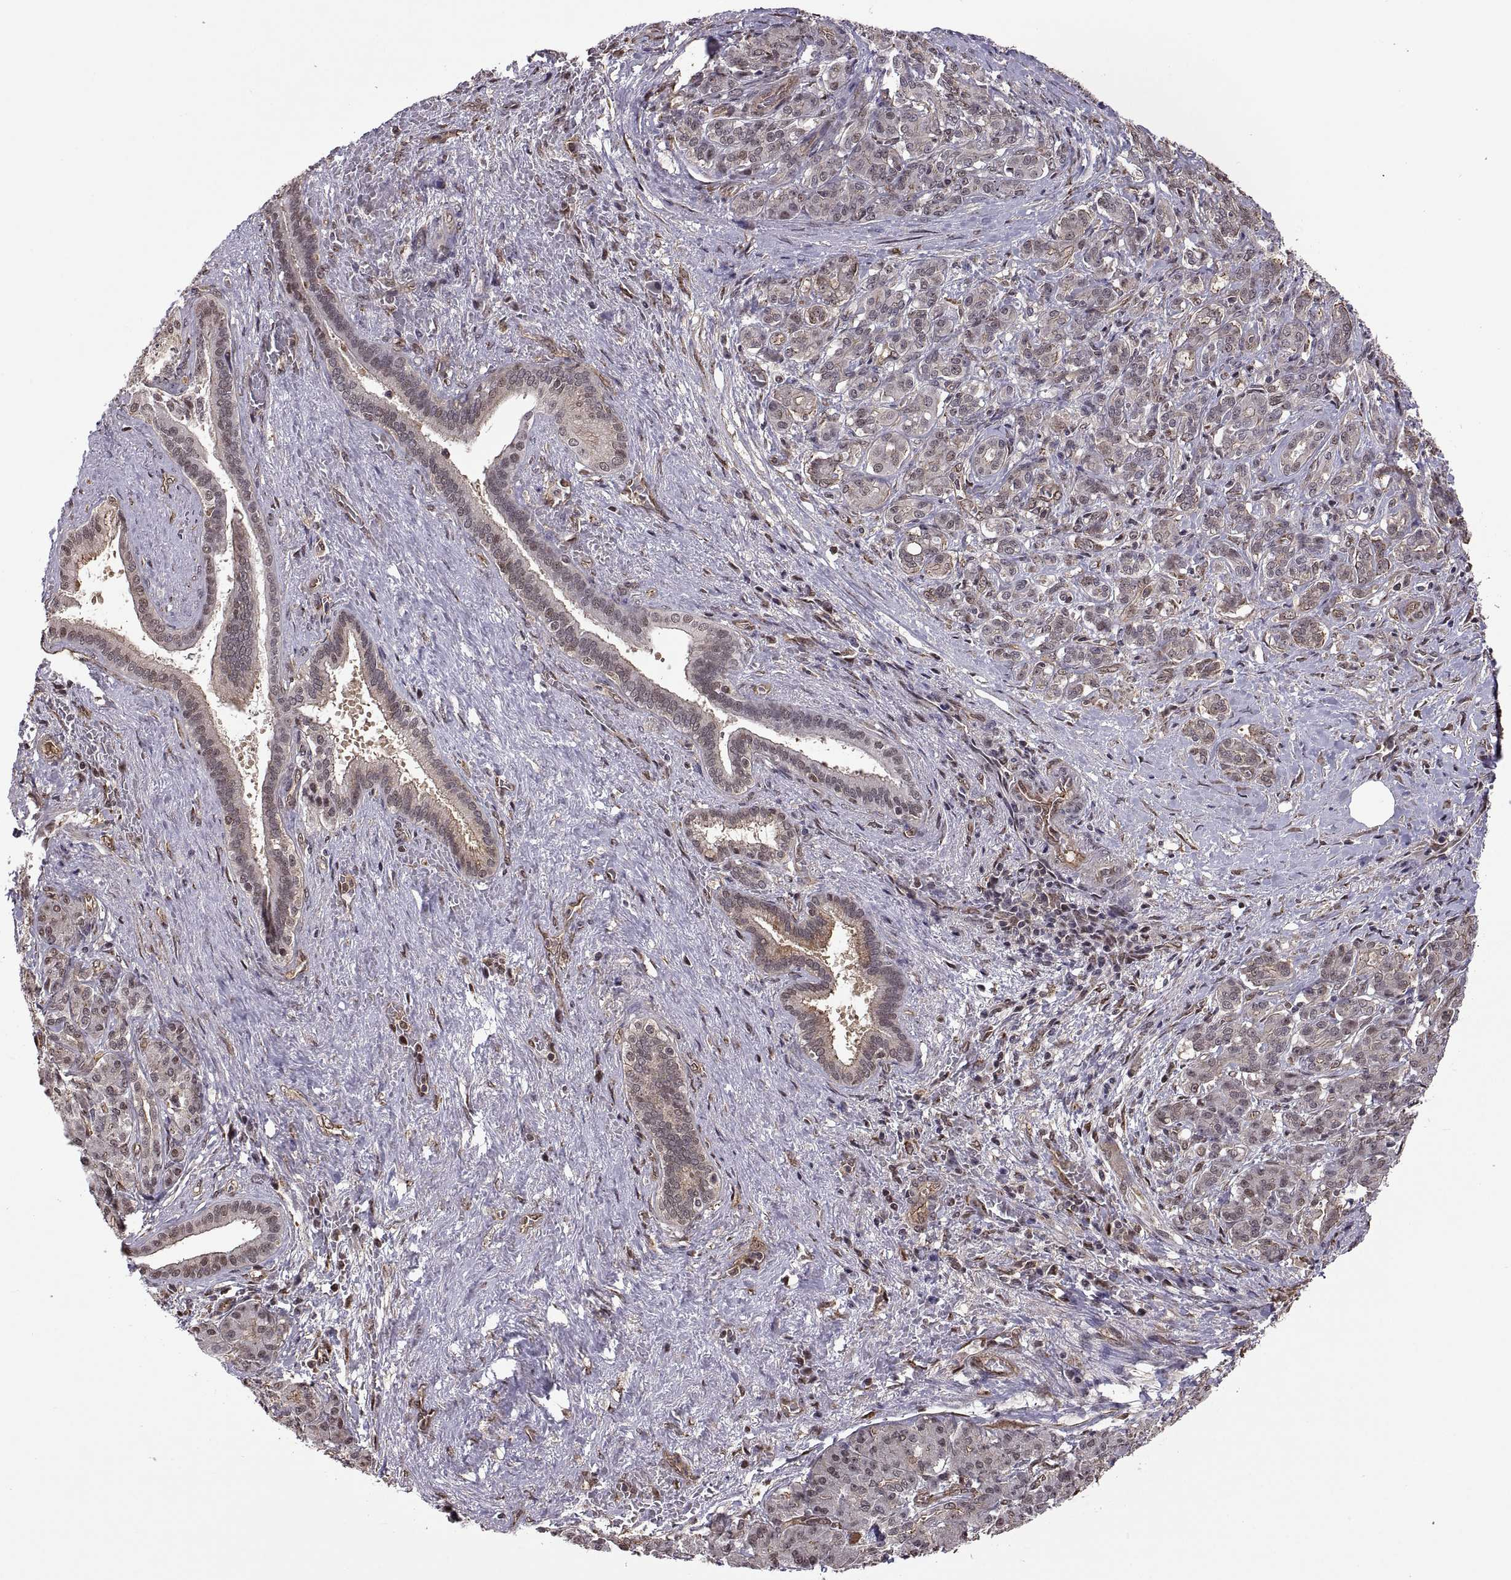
{"staining": {"intensity": "negative", "quantity": "none", "location": "none"}, "tissue": "pancreatic cancer", "cell_type": "Tumor cells", "image_type": "cancer", "snomed": [{"axis": "morphology", "description": "Normal tissue, NOS"}, {"axis": "morphology", "description": "Inflammation, NOS"}, {"axis": "morphology", "description": "Adenocarcinoma, NOS"}, {"axis": "topography", "description": "Pancreas"}], "caption": "Immunohistochemistry histopathology image of pancreatic cancer stained for a protein (brown), which shows no staining in tumor cells.", "gene": "ARRB1", "patient": {"sex": "male", "age": 57}}